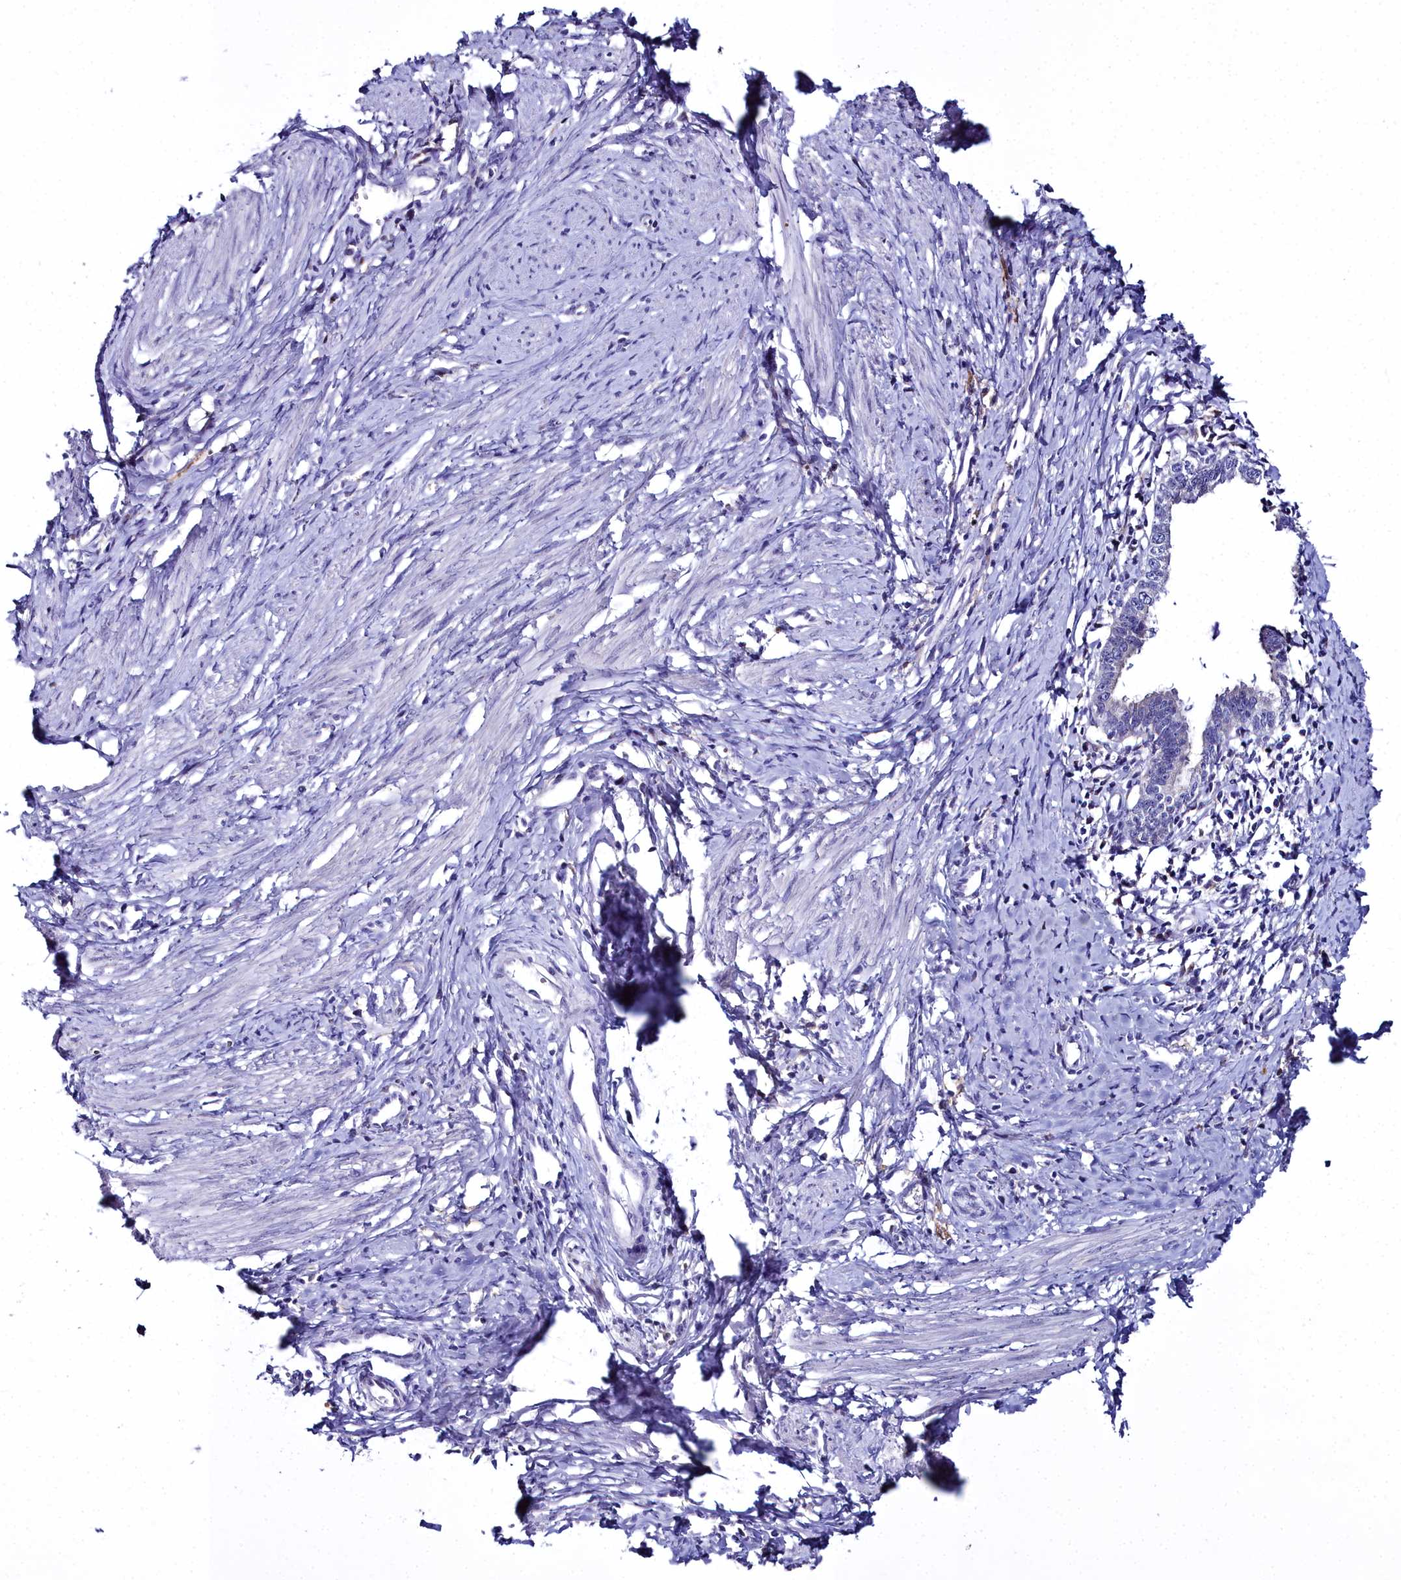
{"staining": {"intensity": "negative", "quantity": "none", "location": "none"}, "tissue": "cervical cancer", "cell_type": "Tumor cells", "image_type": "cancer", "snomed": [{"axis": "morphology", "description": "Adenocarcinoma, NOS"}, {"axis": "topography", "description": "Cervix"}], "caption": "DAB (3,3'-diaminobenzidine) immunohistochemical staining of human adenocarcinoma (cervical) exhibits no significant staining in tumor cells.", "gene": "ELAPOR2", "patient": {"sex": "female", "age": 36}}